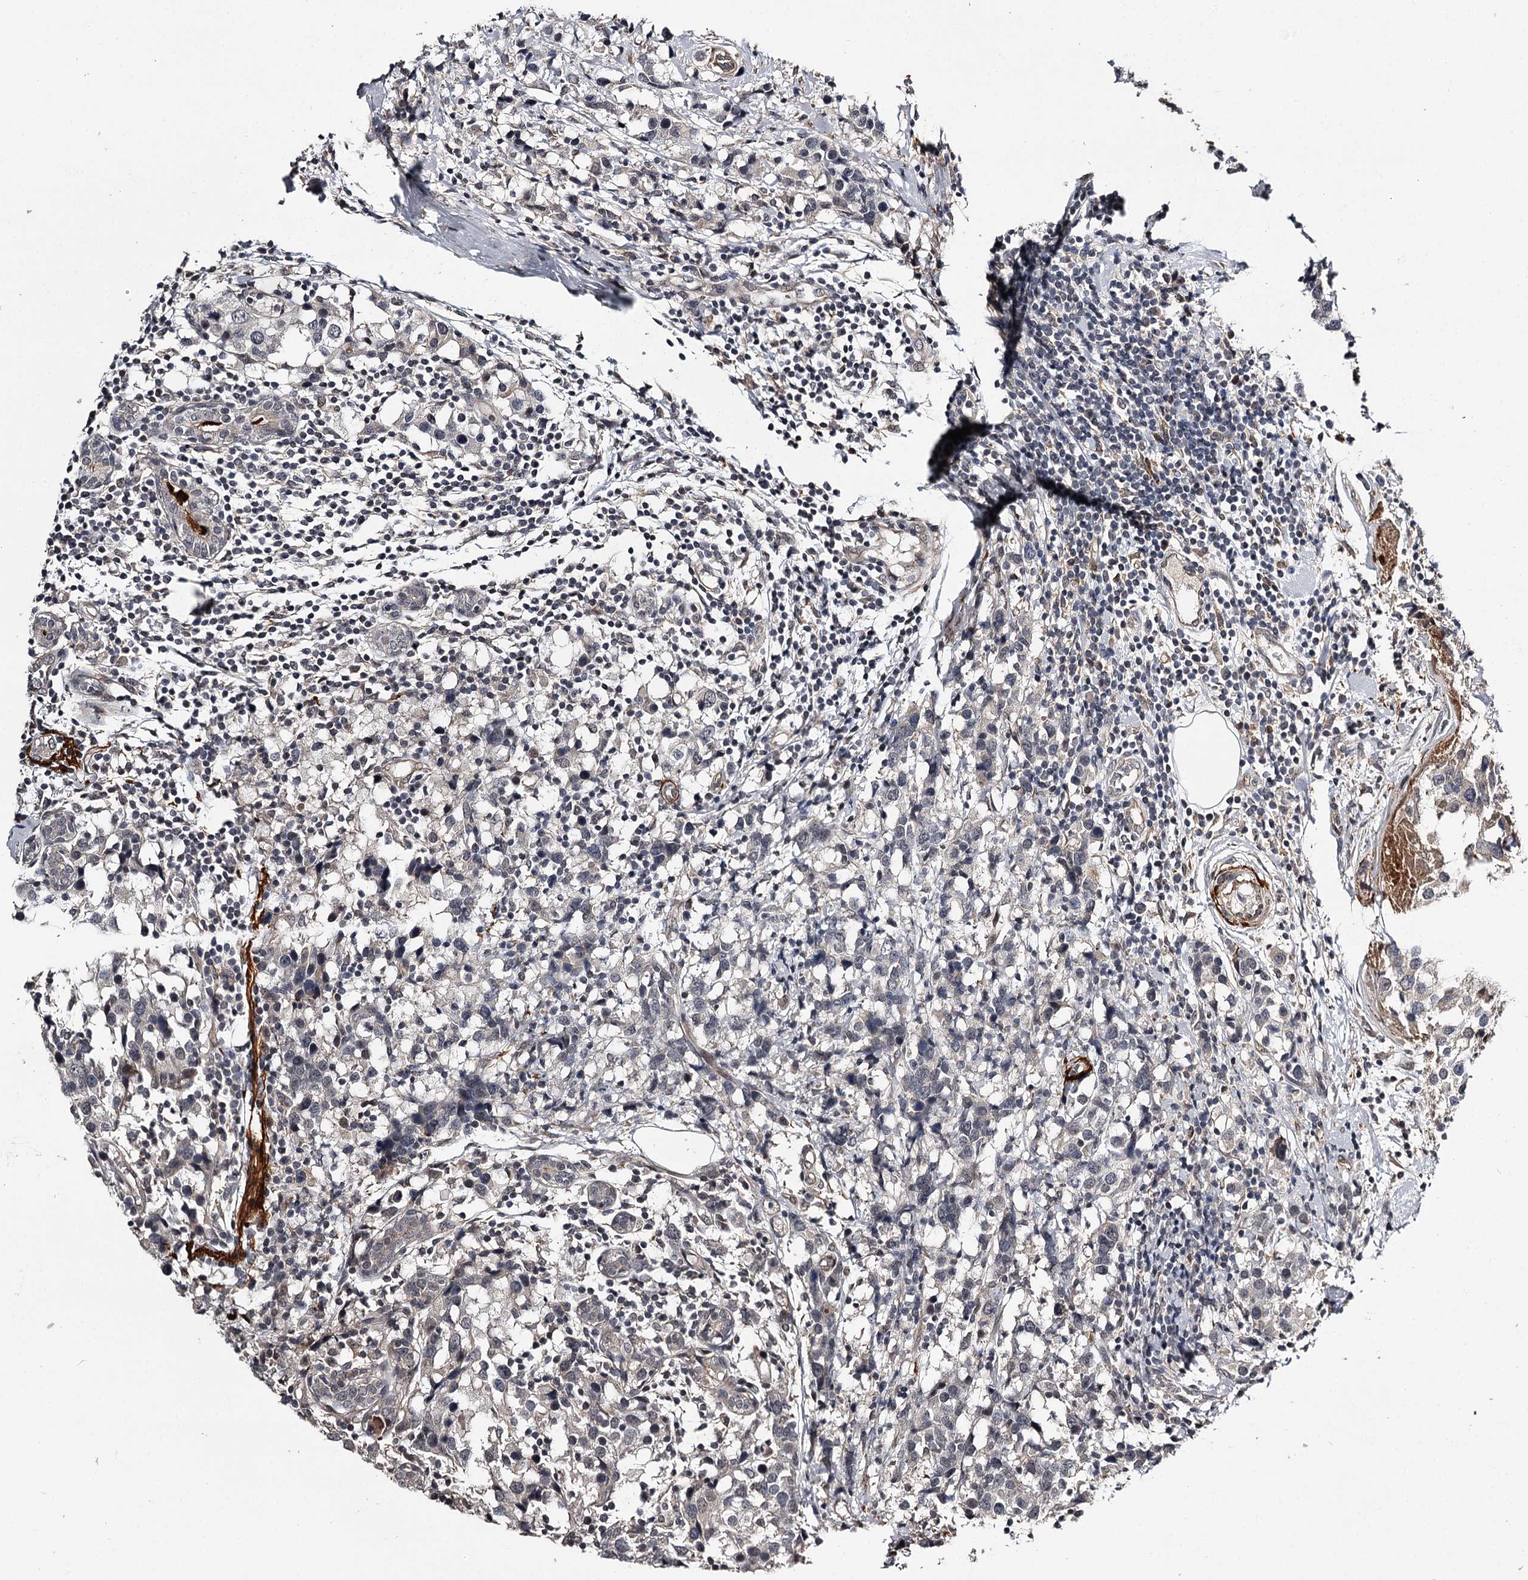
{"staining": {"intensity": "negative", "quantity": "none", "location": "none"}, "tissue": "breast cancer", "cell_type": "Tumor cells", "image_type": "cancer", "snomed": [{"axis": "morphology", "description": "Lobular carcinoma"}, {"axis": "topography", "description": "Breast"}], "caption": "IHC image of human breast cancer stained for a protein (brown), which shows no expression in tumor cells.", "gene": "CWF19L2", "patient": {"sex": "female", "age": 59}}